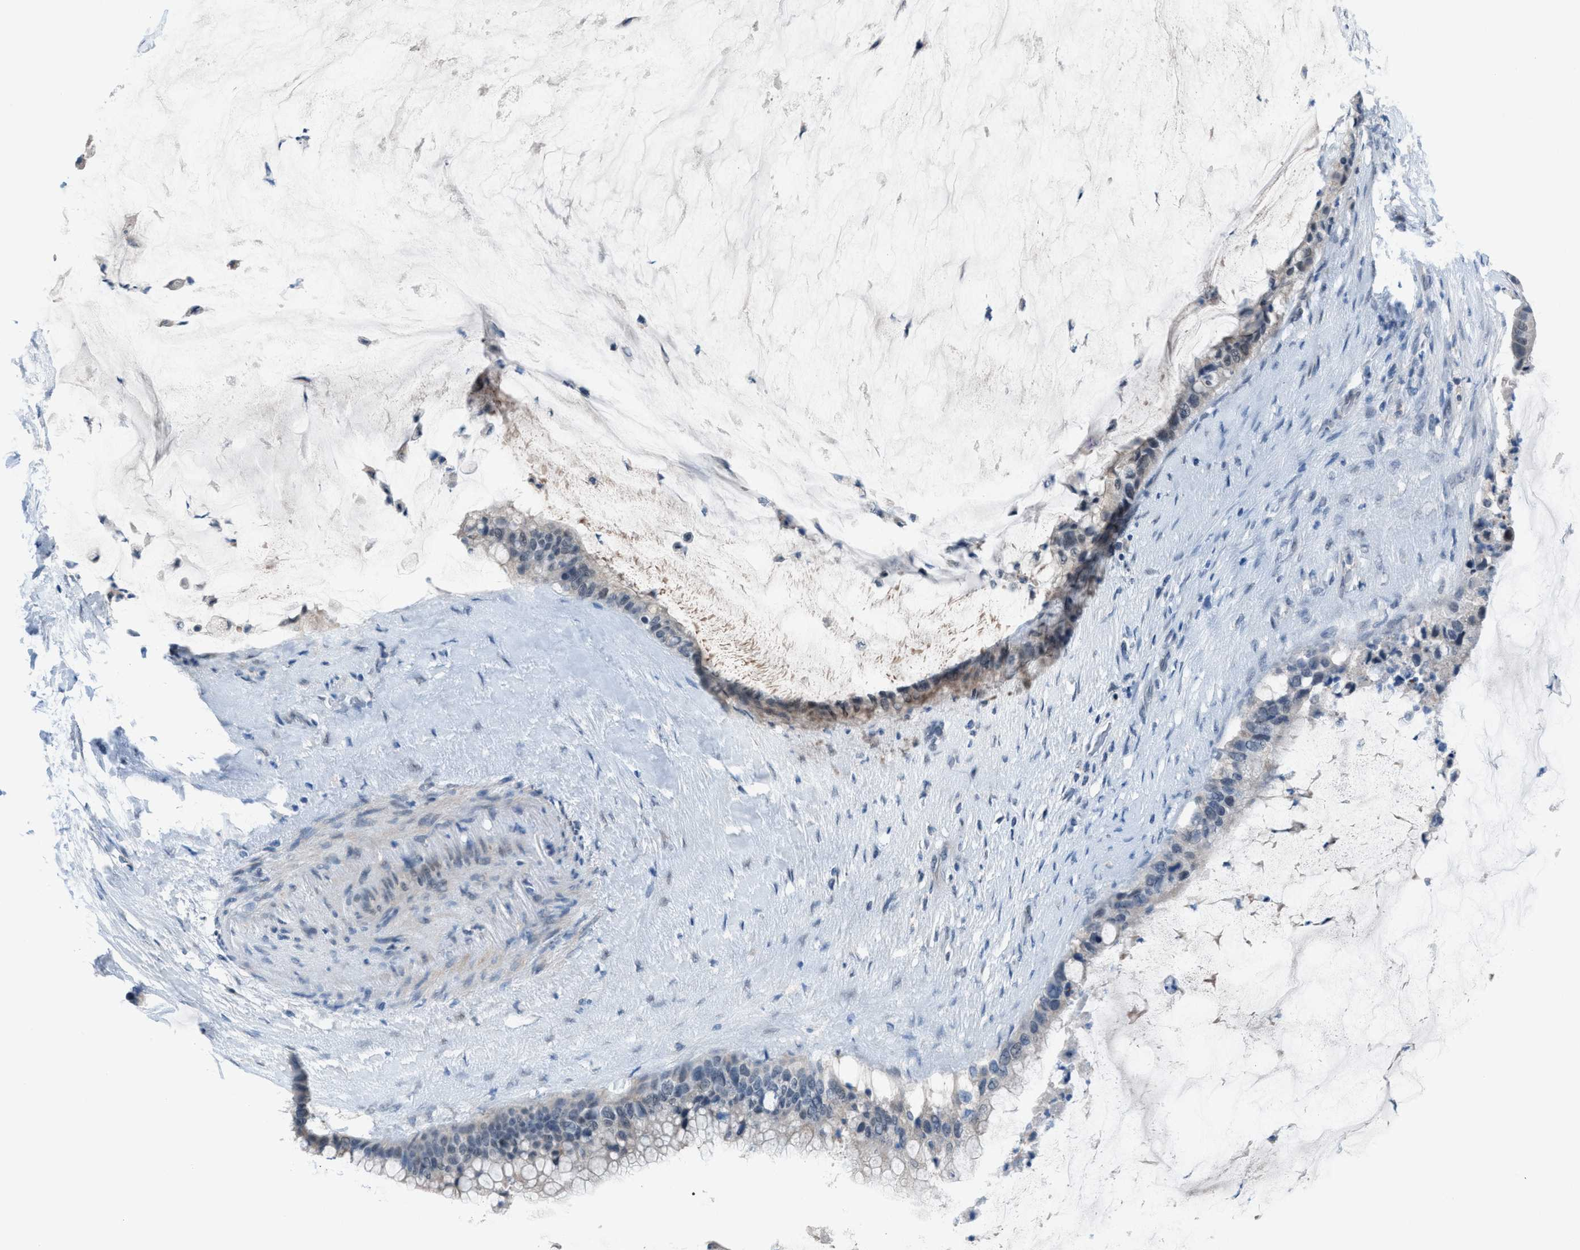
{"staining": {"intensity": "weak", "quantity": "<25%", "location": "cytoplasmic/membranous"}, "tissue": "pancreatic cancer", "cell_type": "Tumor cells", "image_type": "cancer", "snomed": [{"axis": "morphology", "description": "Adenocarcinoma, NOS"}, {"axis": "topography", "description": "Pancreas"}], "caption": "Immunohistochemistry (IHC) histopathology image of neoplastic tissue: adenocarcinoma (pancreatic) stained with DAB exhibits no significant protein staining in tumor cells.", "gene": "ANAPC11", "patient": {"sex": "male", "age": 41}}